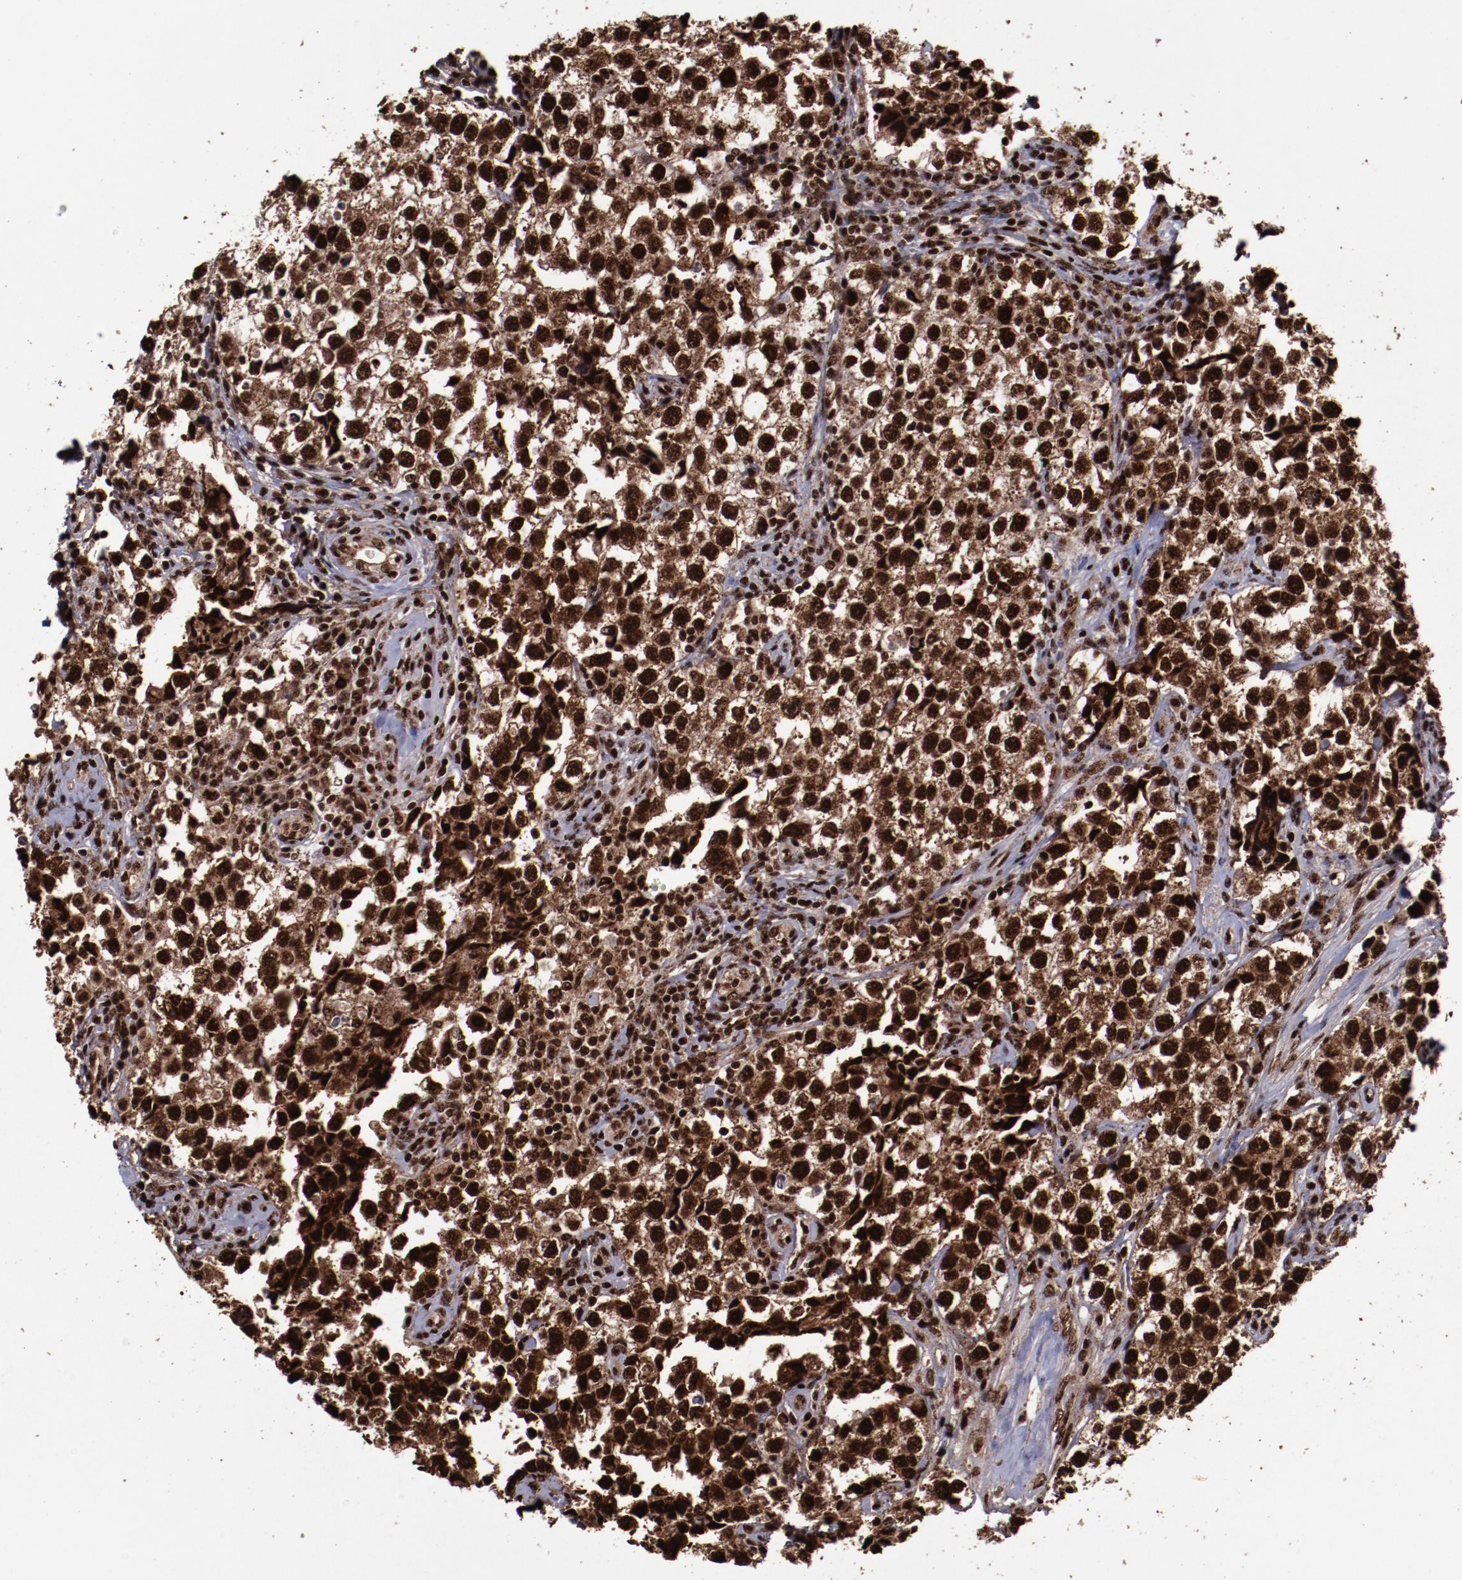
{"staining": {"intensity": "strong", "quantity": ">75%", "location": "cytoplasmic/membranous,nuclear"}, "tissue": "testis cancer", "cell_type": "Tumor cells", "image_type": "cancer", "snomed": [{"axis": "morphology", "description": "Seminoma, NOS"}, {"axis": "topography", "description": "Testis"}], "caption": "Immunohistochemistry (IHC) micrograph of testis seminoma stained for a protein (brown), which reveals high levels of strong cytoplasmic/membranous and nuclear positivity in approximately >75% of tumor cells.", "gene": "SNW1", "patient": {"sex": "male", "age": 32}}